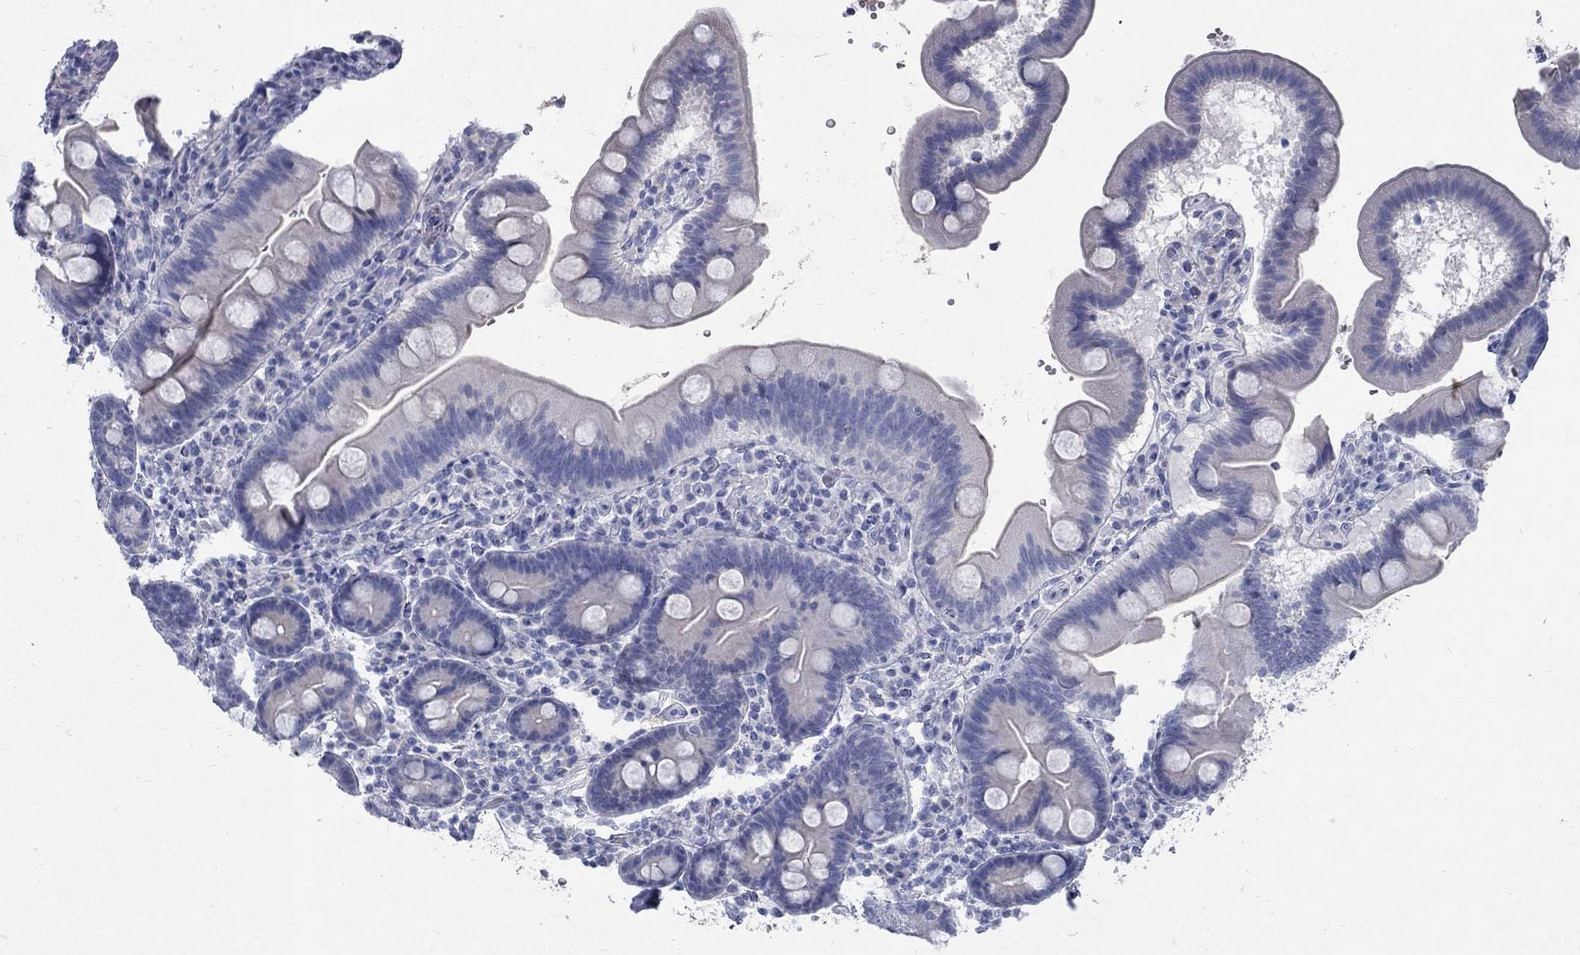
{"staining": {"intensity": "negative", "quantity": "none", "location": "none"}, "tissue": "duodenum", "cell_type": "Glandular cells", "image_type": "normal", "snomed": [{"axis": "morphology", "description": "Normal tissue, NOS"}, {"axis": "topography", "description": "Duodenum"}], "caption": "Immunohistochemical staining of normal duodenum displays no significant staining in glandular cells.", "gene": "RFTN2", "patient": {"sex": "male", "age": 59}}